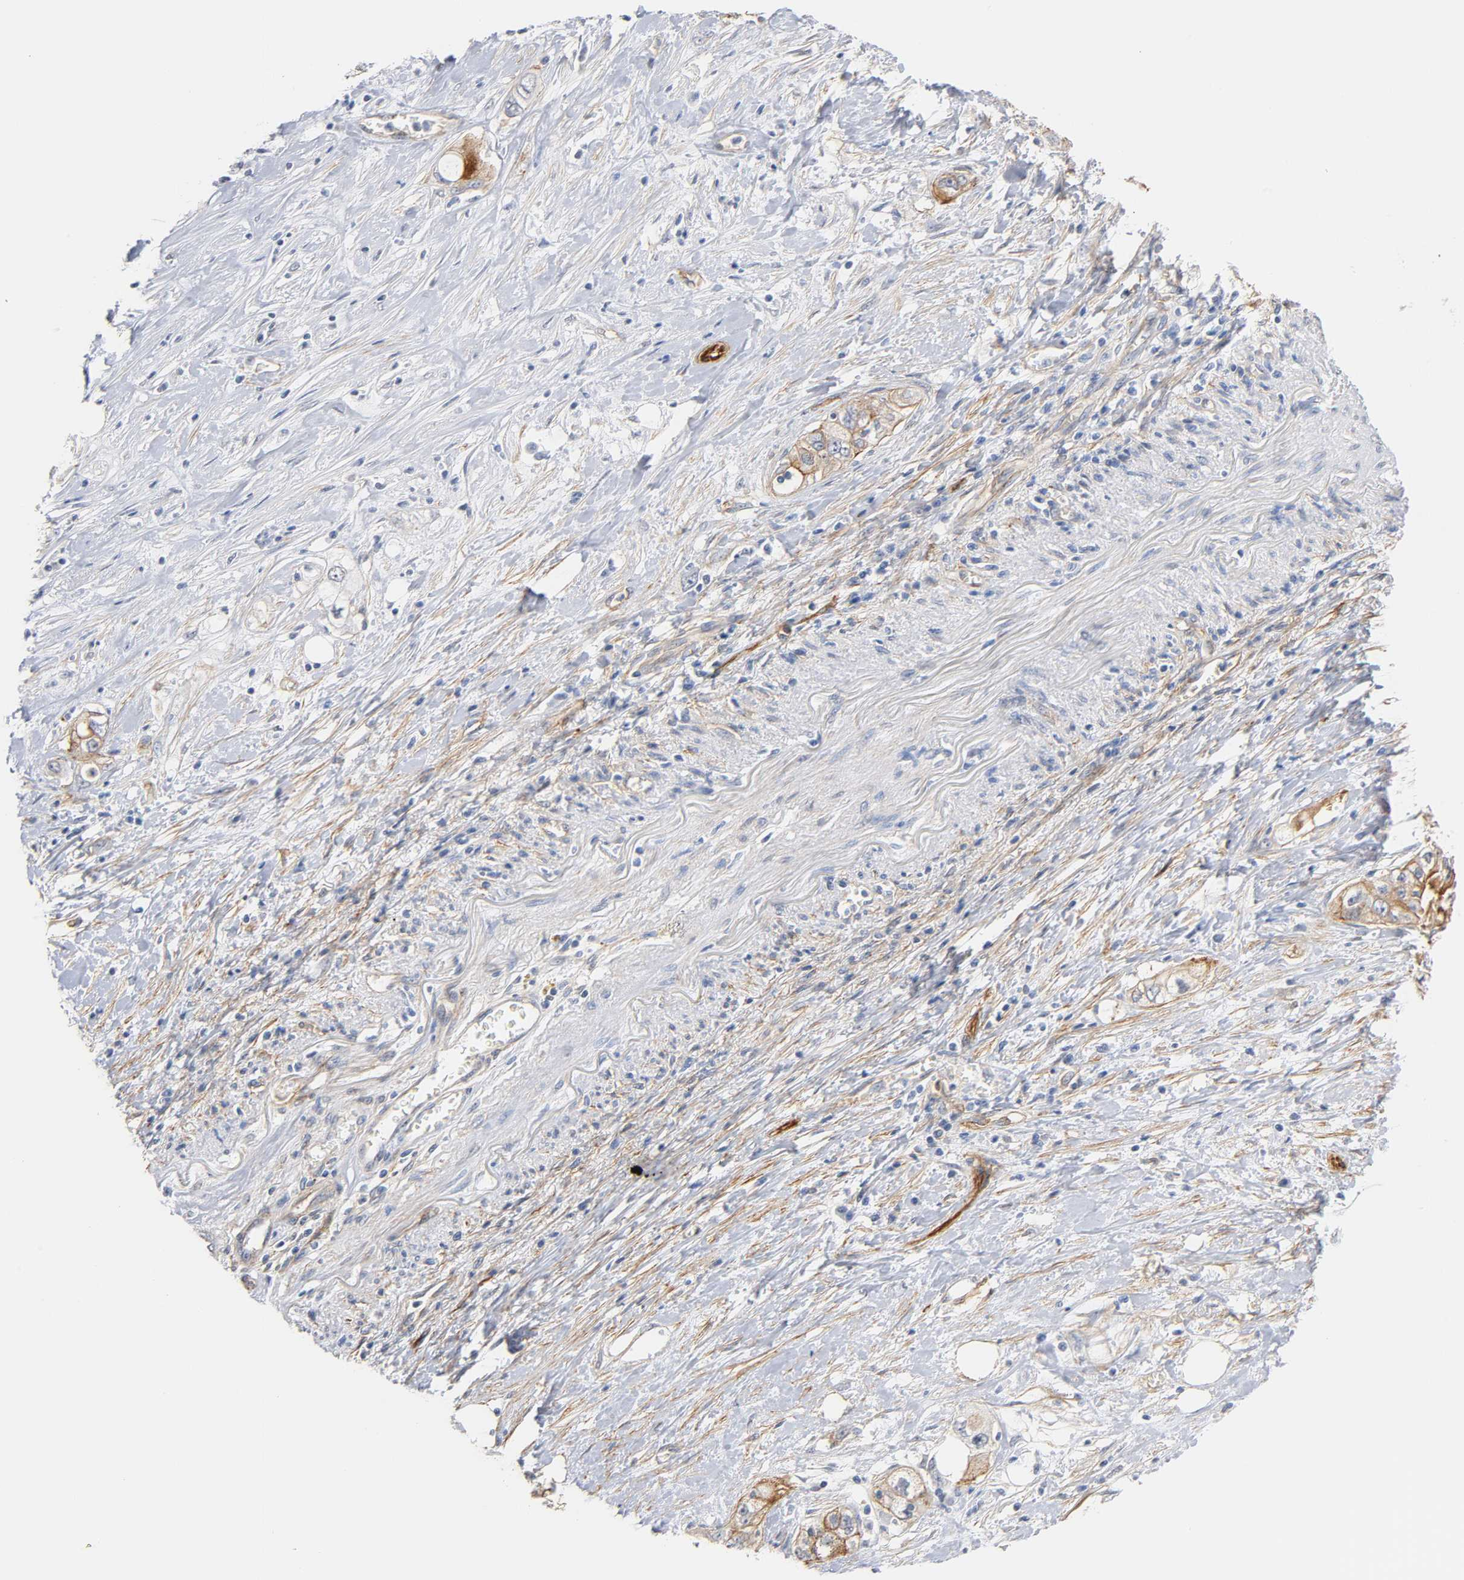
{"staining": {"intensity": "moderate", "quantity": ">75%", "location": "cytoplasmic/membranous"}, "tissue": "pancreatic cancer", "cell_type": "Tumor cells", "image_type": "cancer", "snomed": [{"axis": "morphology", "description": "Adenocarcinoma, NOS"}, {"axis": "topography", "description": "Pancreas"}], "caption": "IHC of pancreatic cancer shows medium levels of moderate cytoplasmic/membranous staining in approximately >75% of tumor cells. The staining is performed using DAB brown chromogen to label protein expression. The nuclei are counter-stained blue using hematoxylin.", "gene": "SPTAN1", "patient": {"sex": "male", "age": 70}}